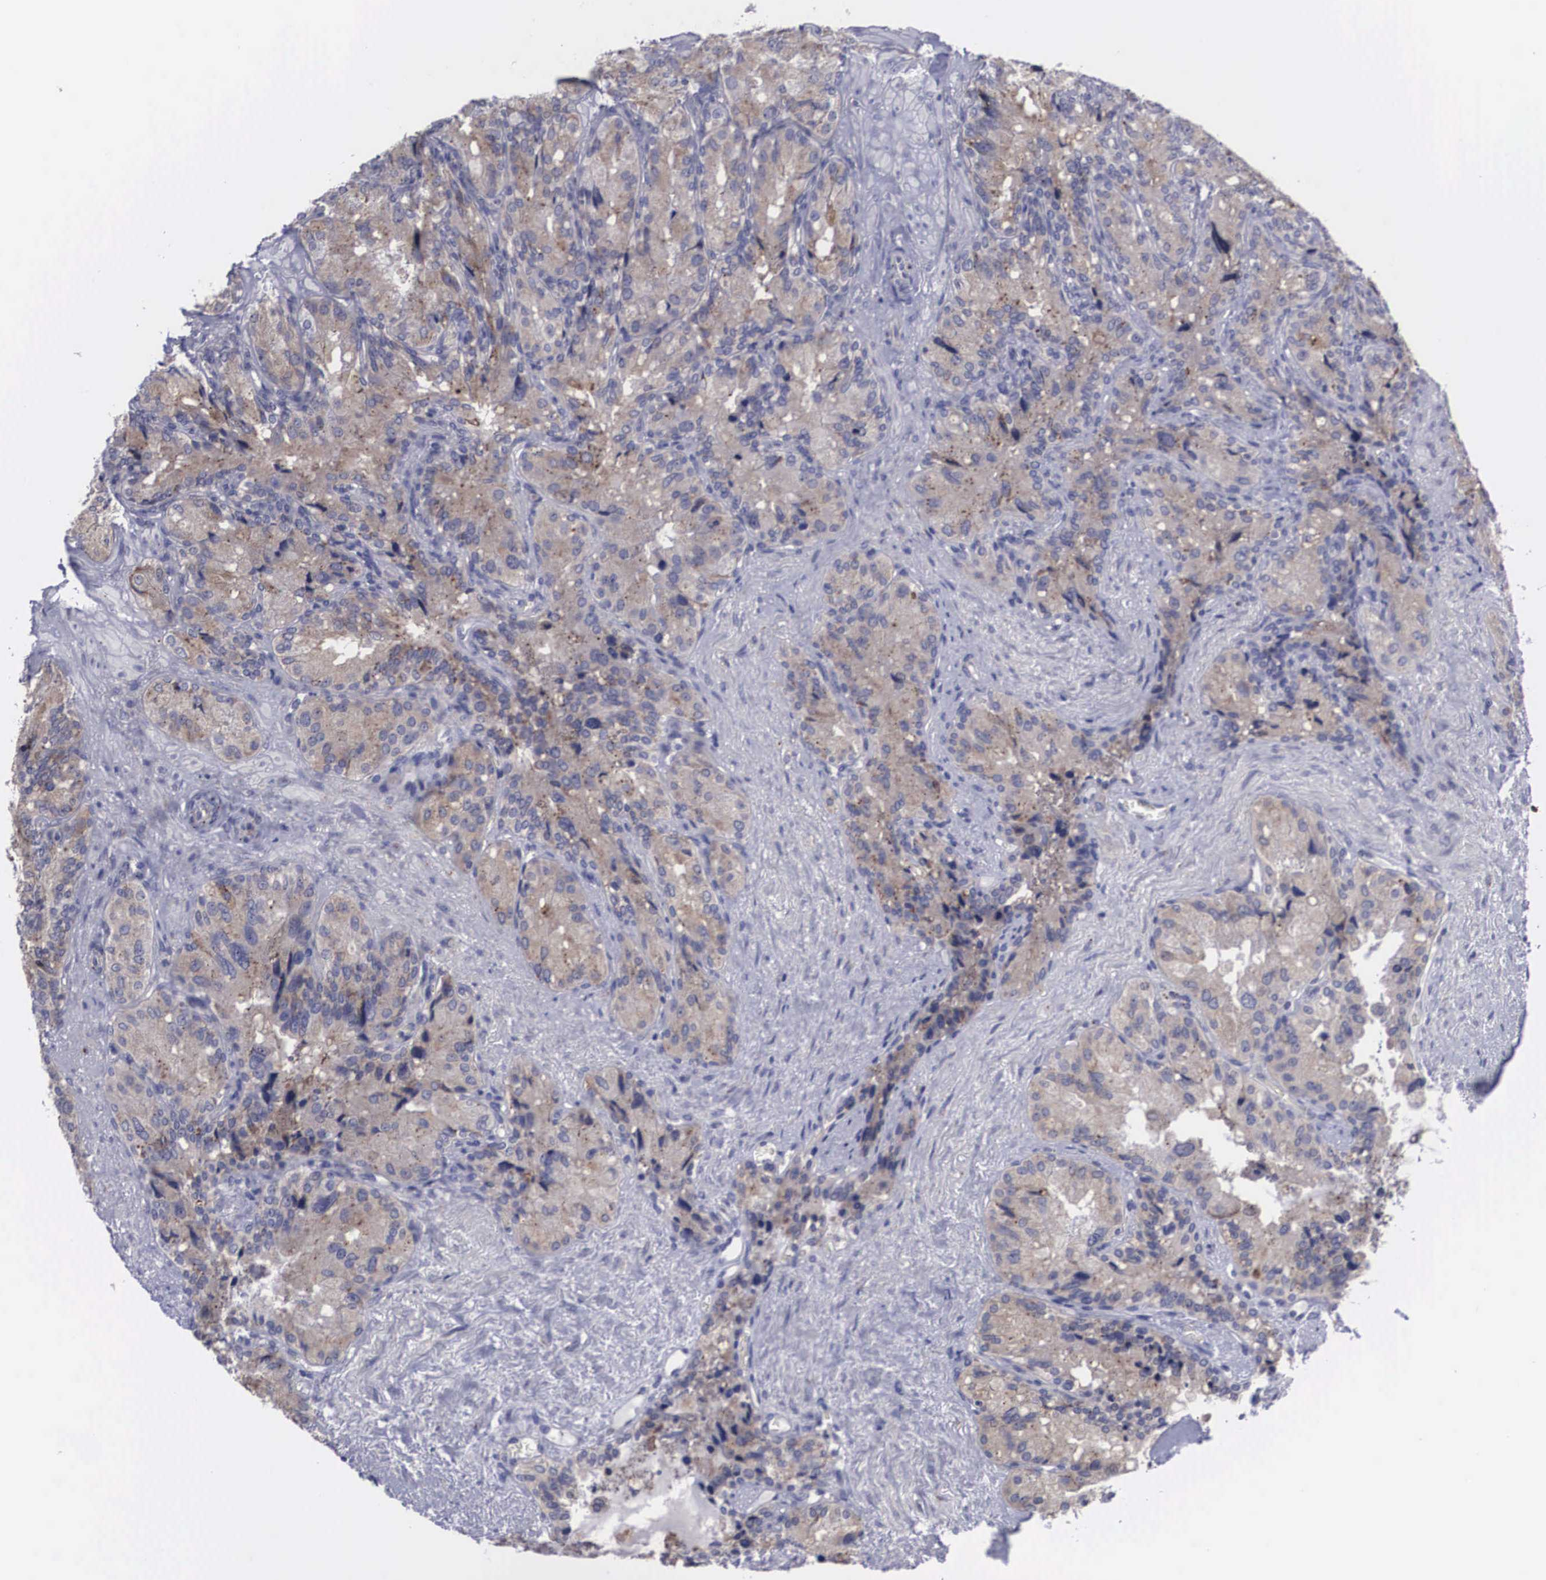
{"staining": {"intensity": "moderate", "quantity": ">75%", "location": "cytoplasmic/membranous"}, "tissue": "seminal vesicle", "cell_type": "Glandular cells", "image_type": "normal", "snomed": [{"axis": "morphology", "description": "Normal tissue, NOS"}, {"axis": "topography", "description": "Seminal veicle"}], "caption": "Immunohistochemistry (DAB (3,3'-diaminobenzidine)) staining of normal seminal vesicle shows moderate cytoplasmic/membranous protein positivity in approximately >75% of glandular cells.", "gene": "CRELD2", "patient": {"sex": "male", "age": 69}}